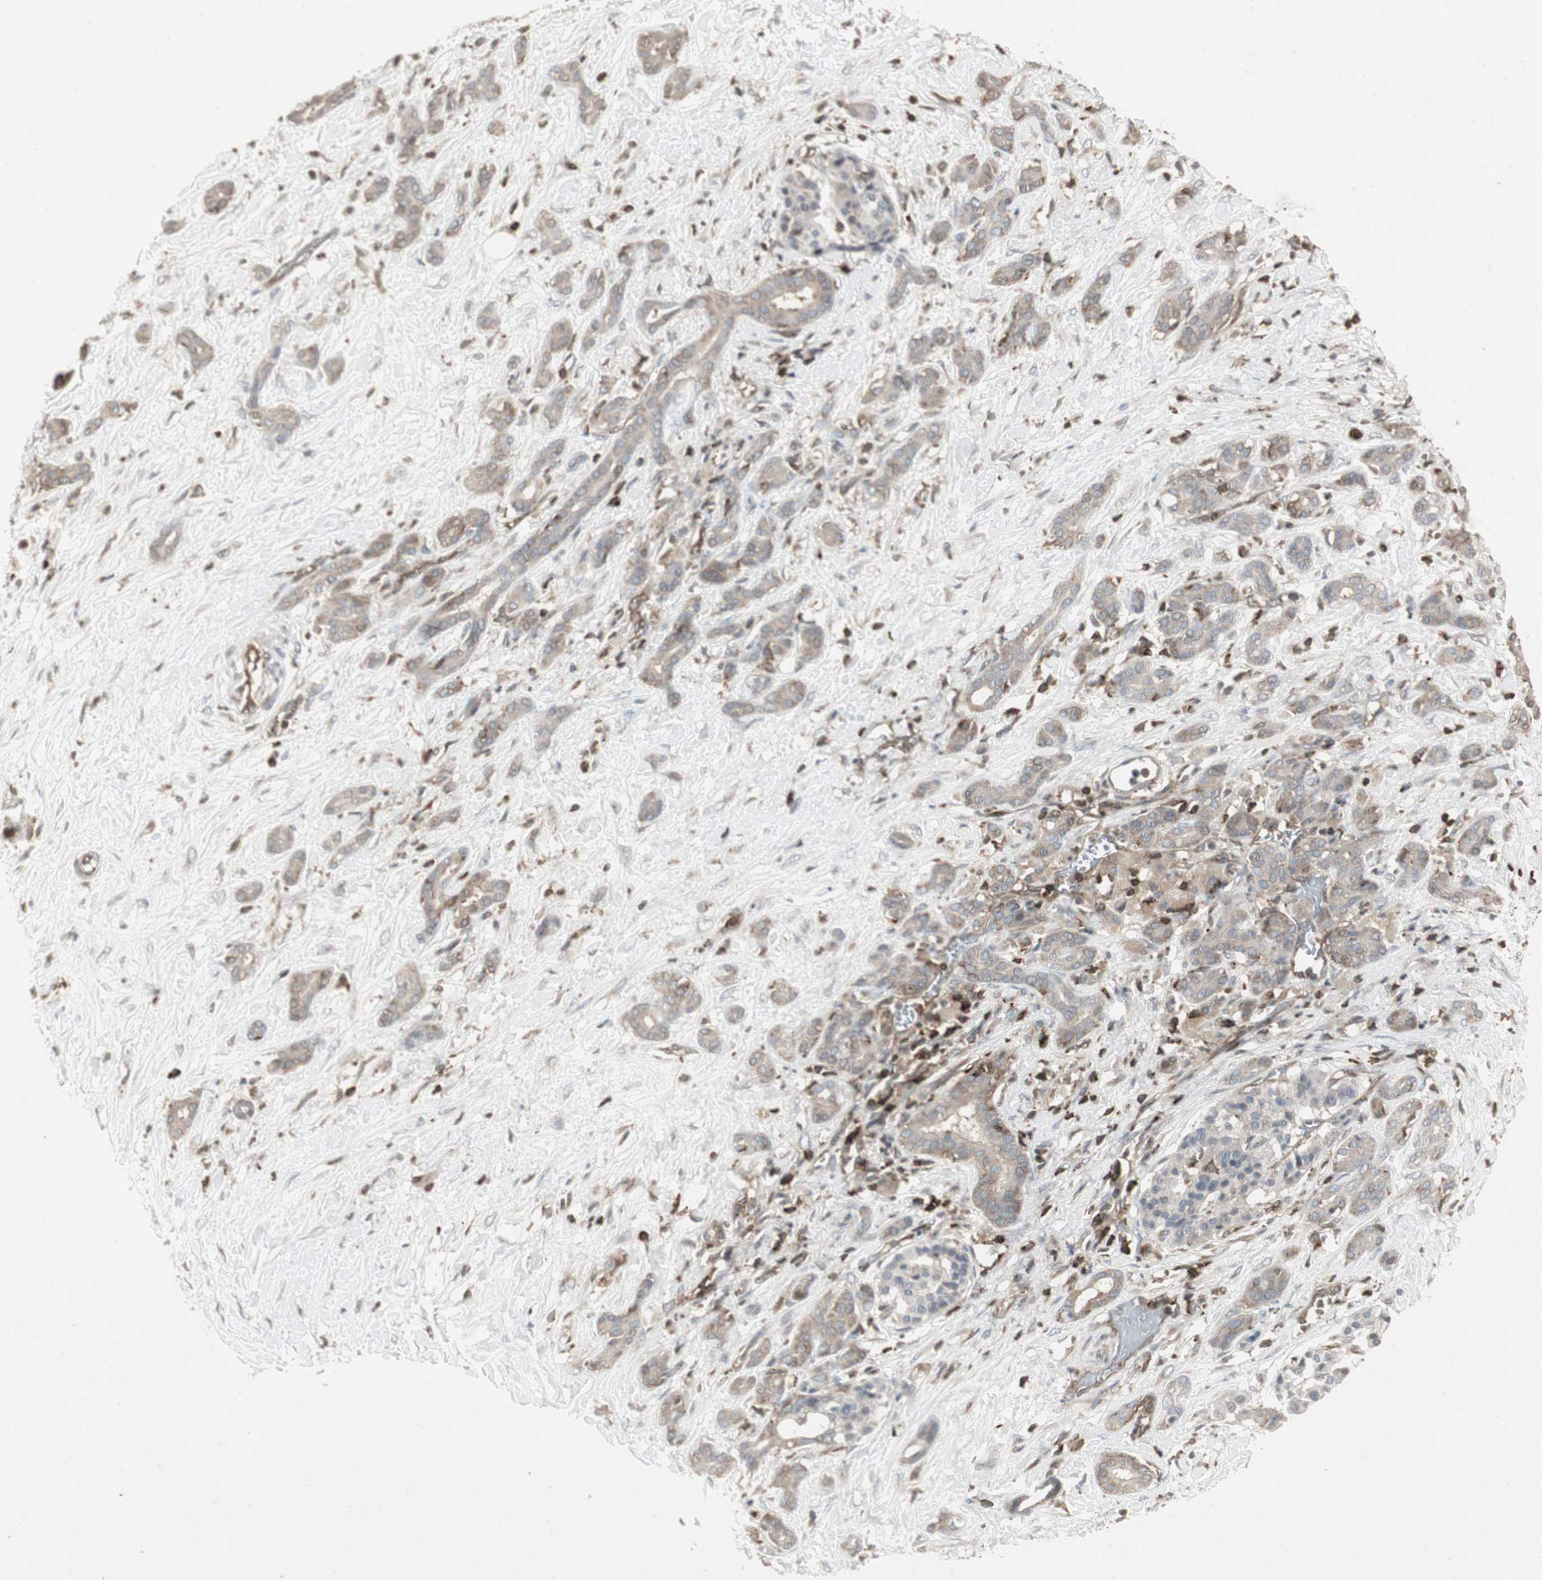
{"staining": {"intensity": "weak", "quantity": "25%-75%", "location": "cytoplasmic/membranous"}, "tissue": "pancreatic cancer", "cell_type": "Tumor cells", "image_type": "cancer", "snomed": [{"axis": "morphology", "description": "Adenocarcinoma, NOS"}, {"axis": "topography", "description": "Pancreas"}], "caption": "The immunohistochemical stain highlights weak cytoplasmic/membranous staining in tumor cells of pancreatic cancer tissue.", "gene": "ARHGEF1", "patient": {"sex": "male", "age": 41}}